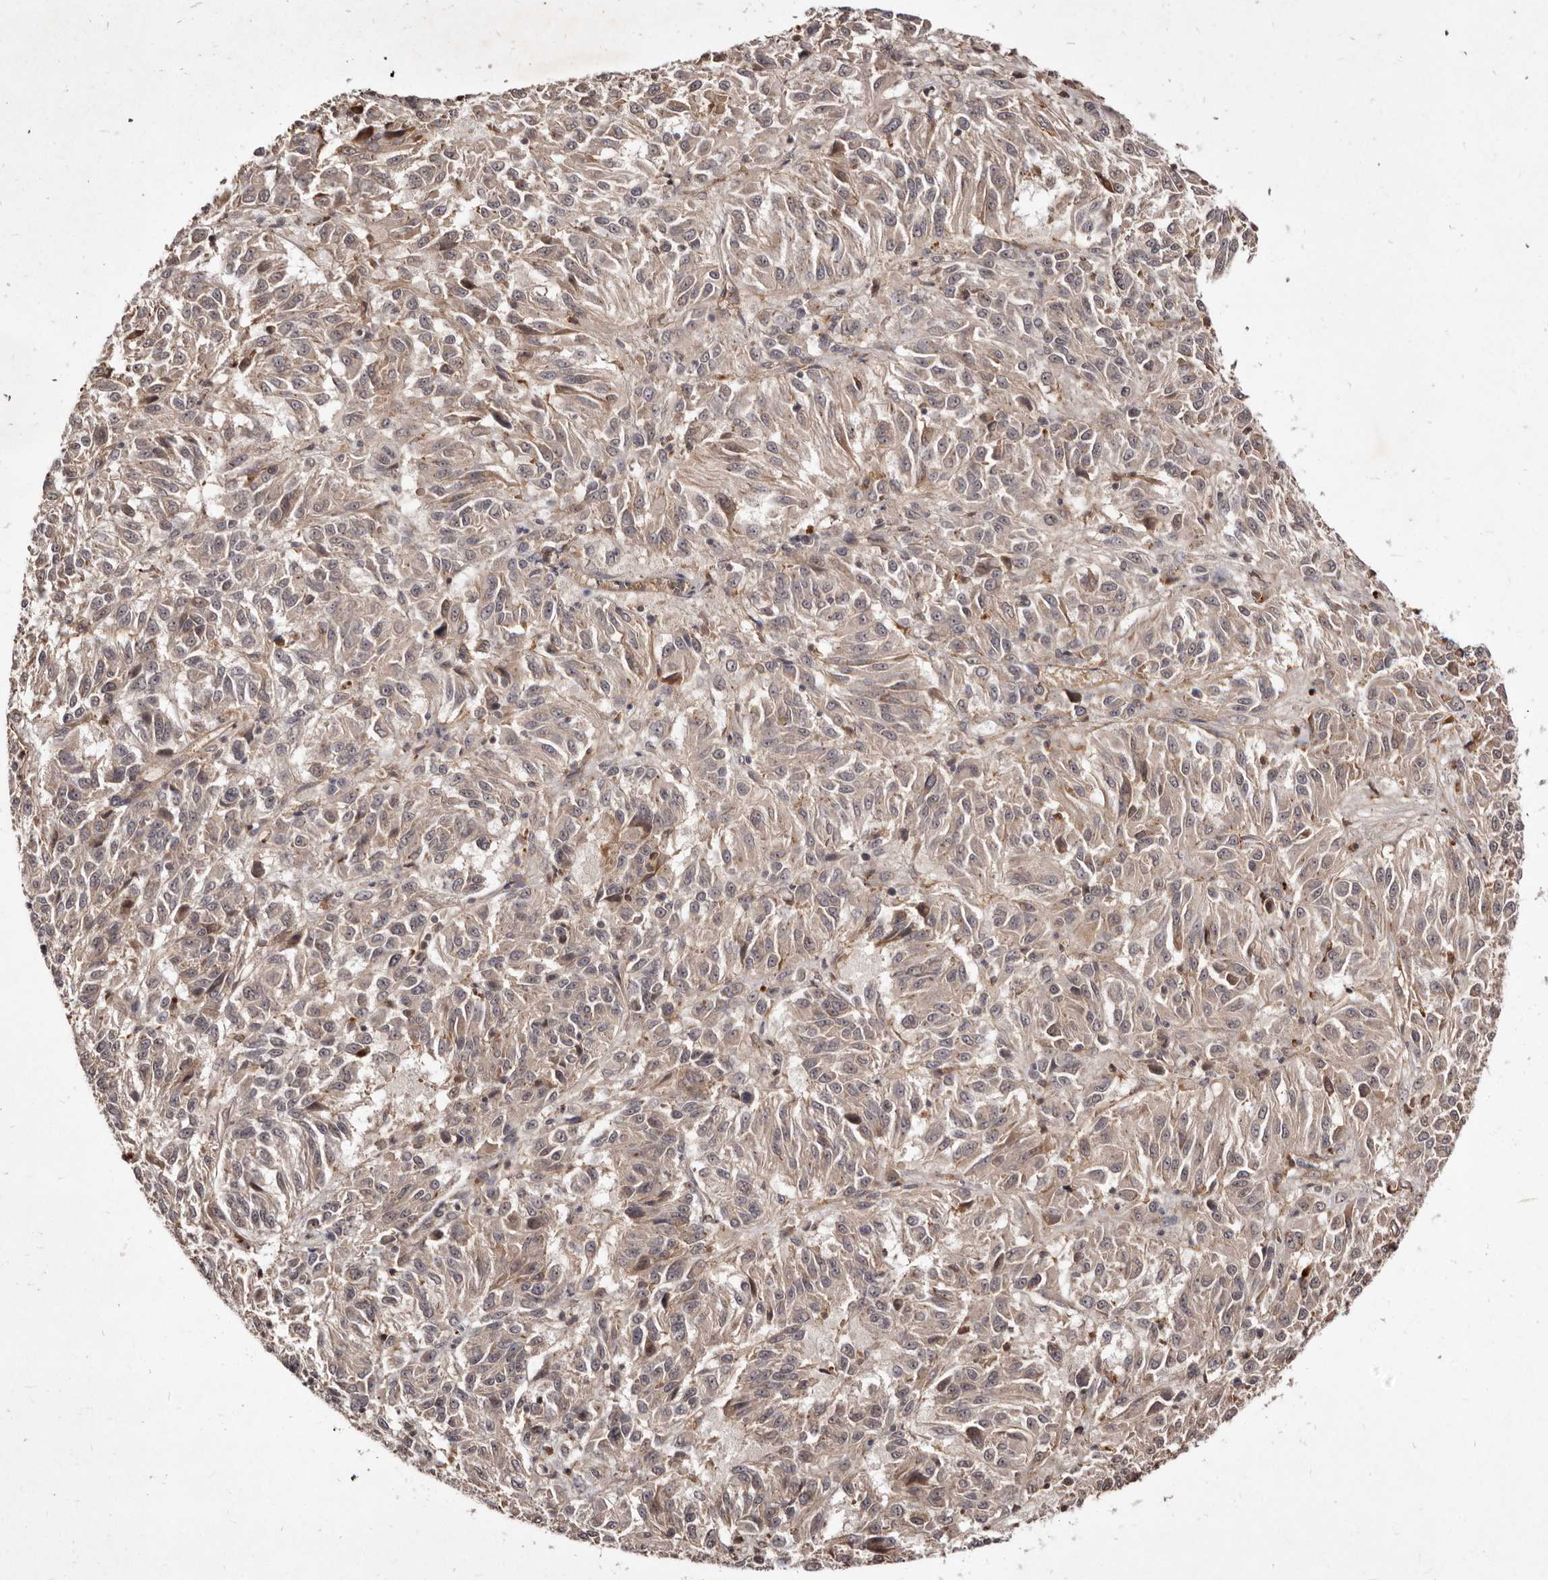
{"staining": {"intensity": "weak", "quantity": "25%-75%", "location": "cytoplasmic/membranous"}, "tissue": "melanoma", "cell_type": "Tumor cells", "image_type": "cancer", "snomed": [{"axis": "morphology", "description": "Malignant melanoma, Metastatic site"}, {"axis": "topography", "description": "Lung"}], "caption": "This photomicrograph shows immunohistochemistry staining of melanoma, with low weak cytoplasmic/membranous expression in approximately 25%-75% of tumor cells.", "gene": "LCORL", "patient": {"sex": "male", "age": 64}}